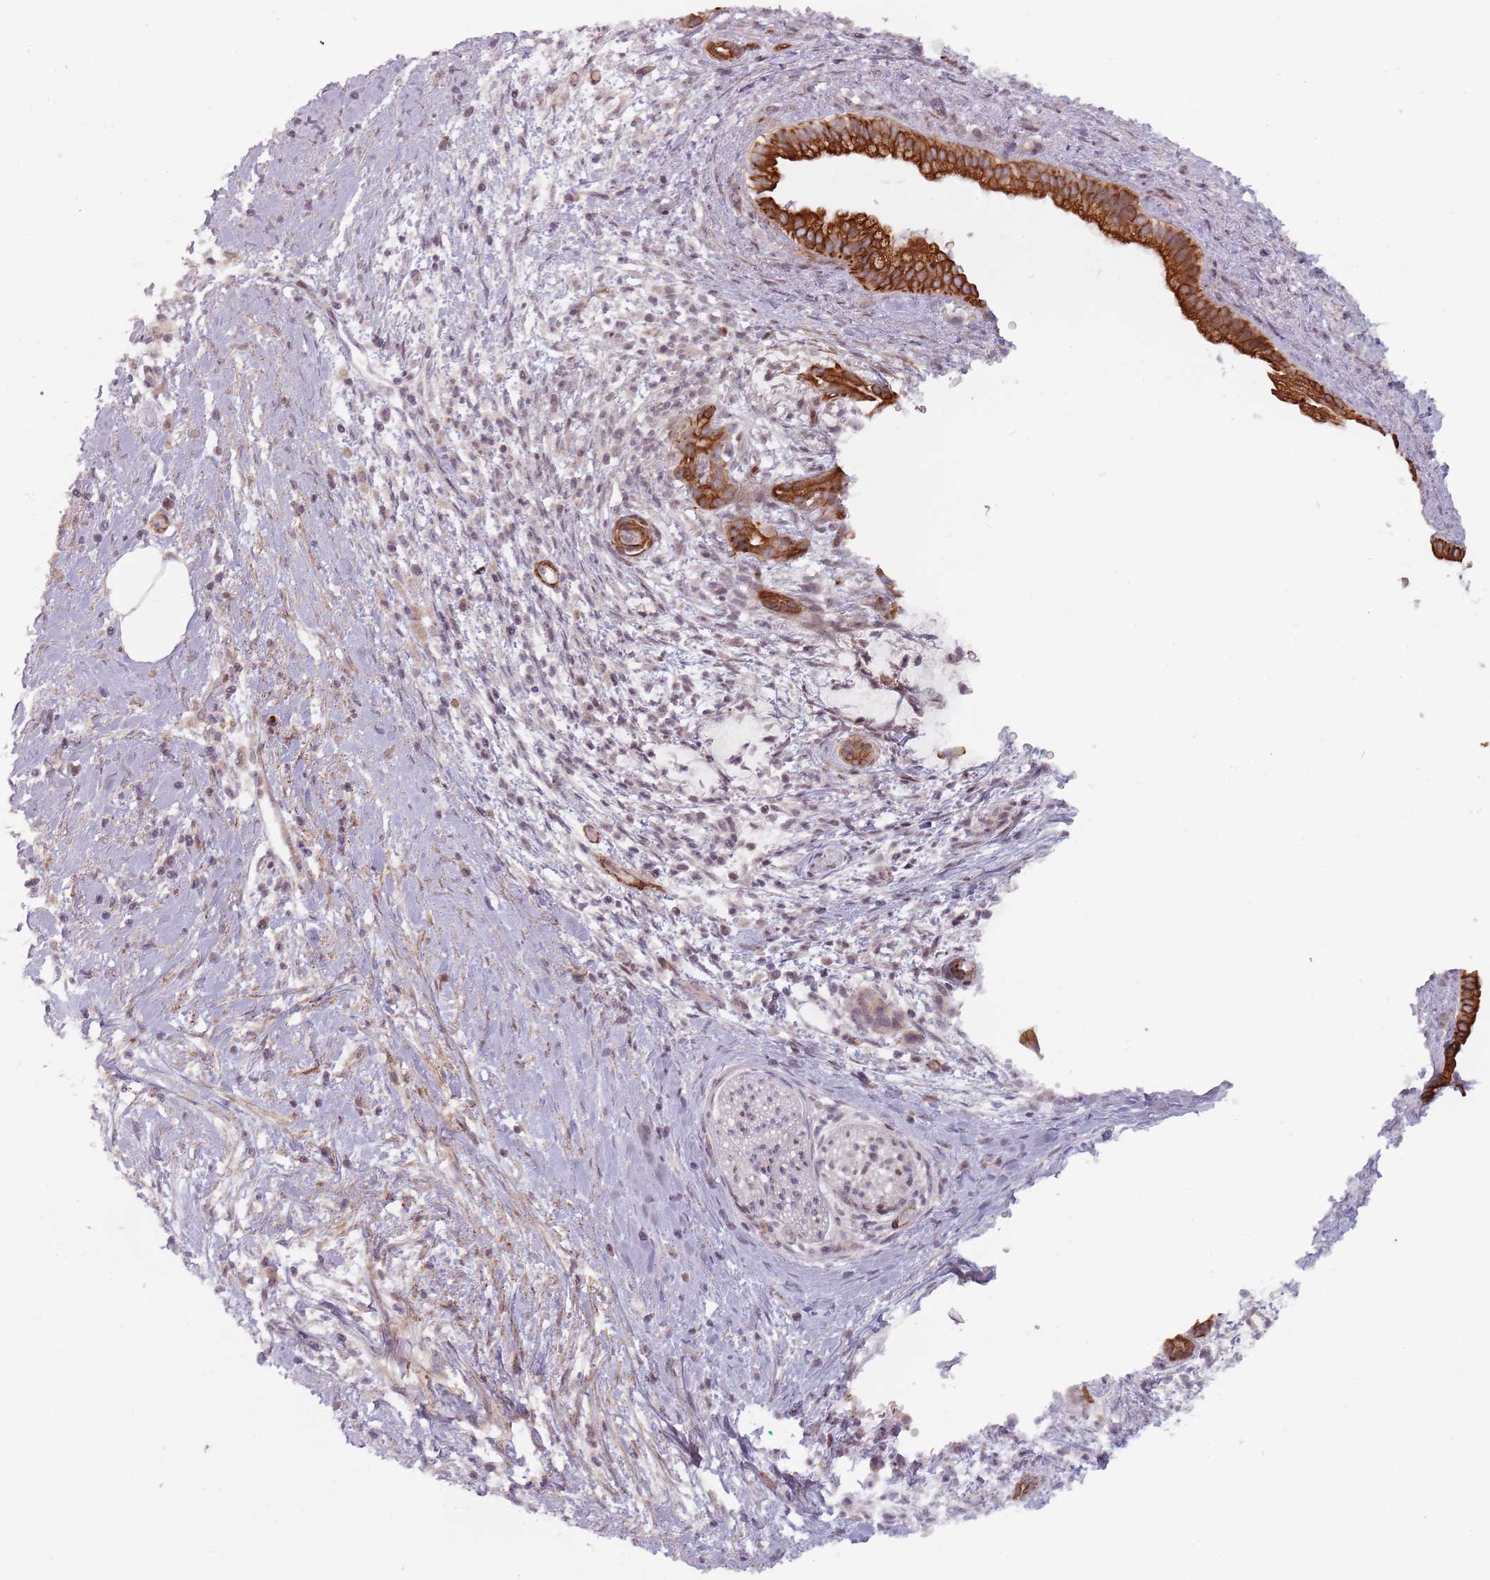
{"staining": {"intensity": "strong", "quantity": ">75%", "location": "cytoplasmic/membranous"}, "tissue": "pancreatic cancer", "cell_type": "Tumor cells", "image_type": "cancer", "snomed": [{"axis": "morphology", "description": "Adenocarcinoma, NOS"}, {"axis": "topography", "description": "Pancreas"}], "caption": "IHC image of neoplastic tissue: human pancreatic adenocarcinoma stained using immunohistochemistry demonstrates high levels of strong protein expression localized specifically in the cytoplasmic/membranous of tumor cells, appearing as a cytoplasmic/membranous brown color.", "gene": "RPS6KA2", "patient": {"sex": "male", "age": 58}}